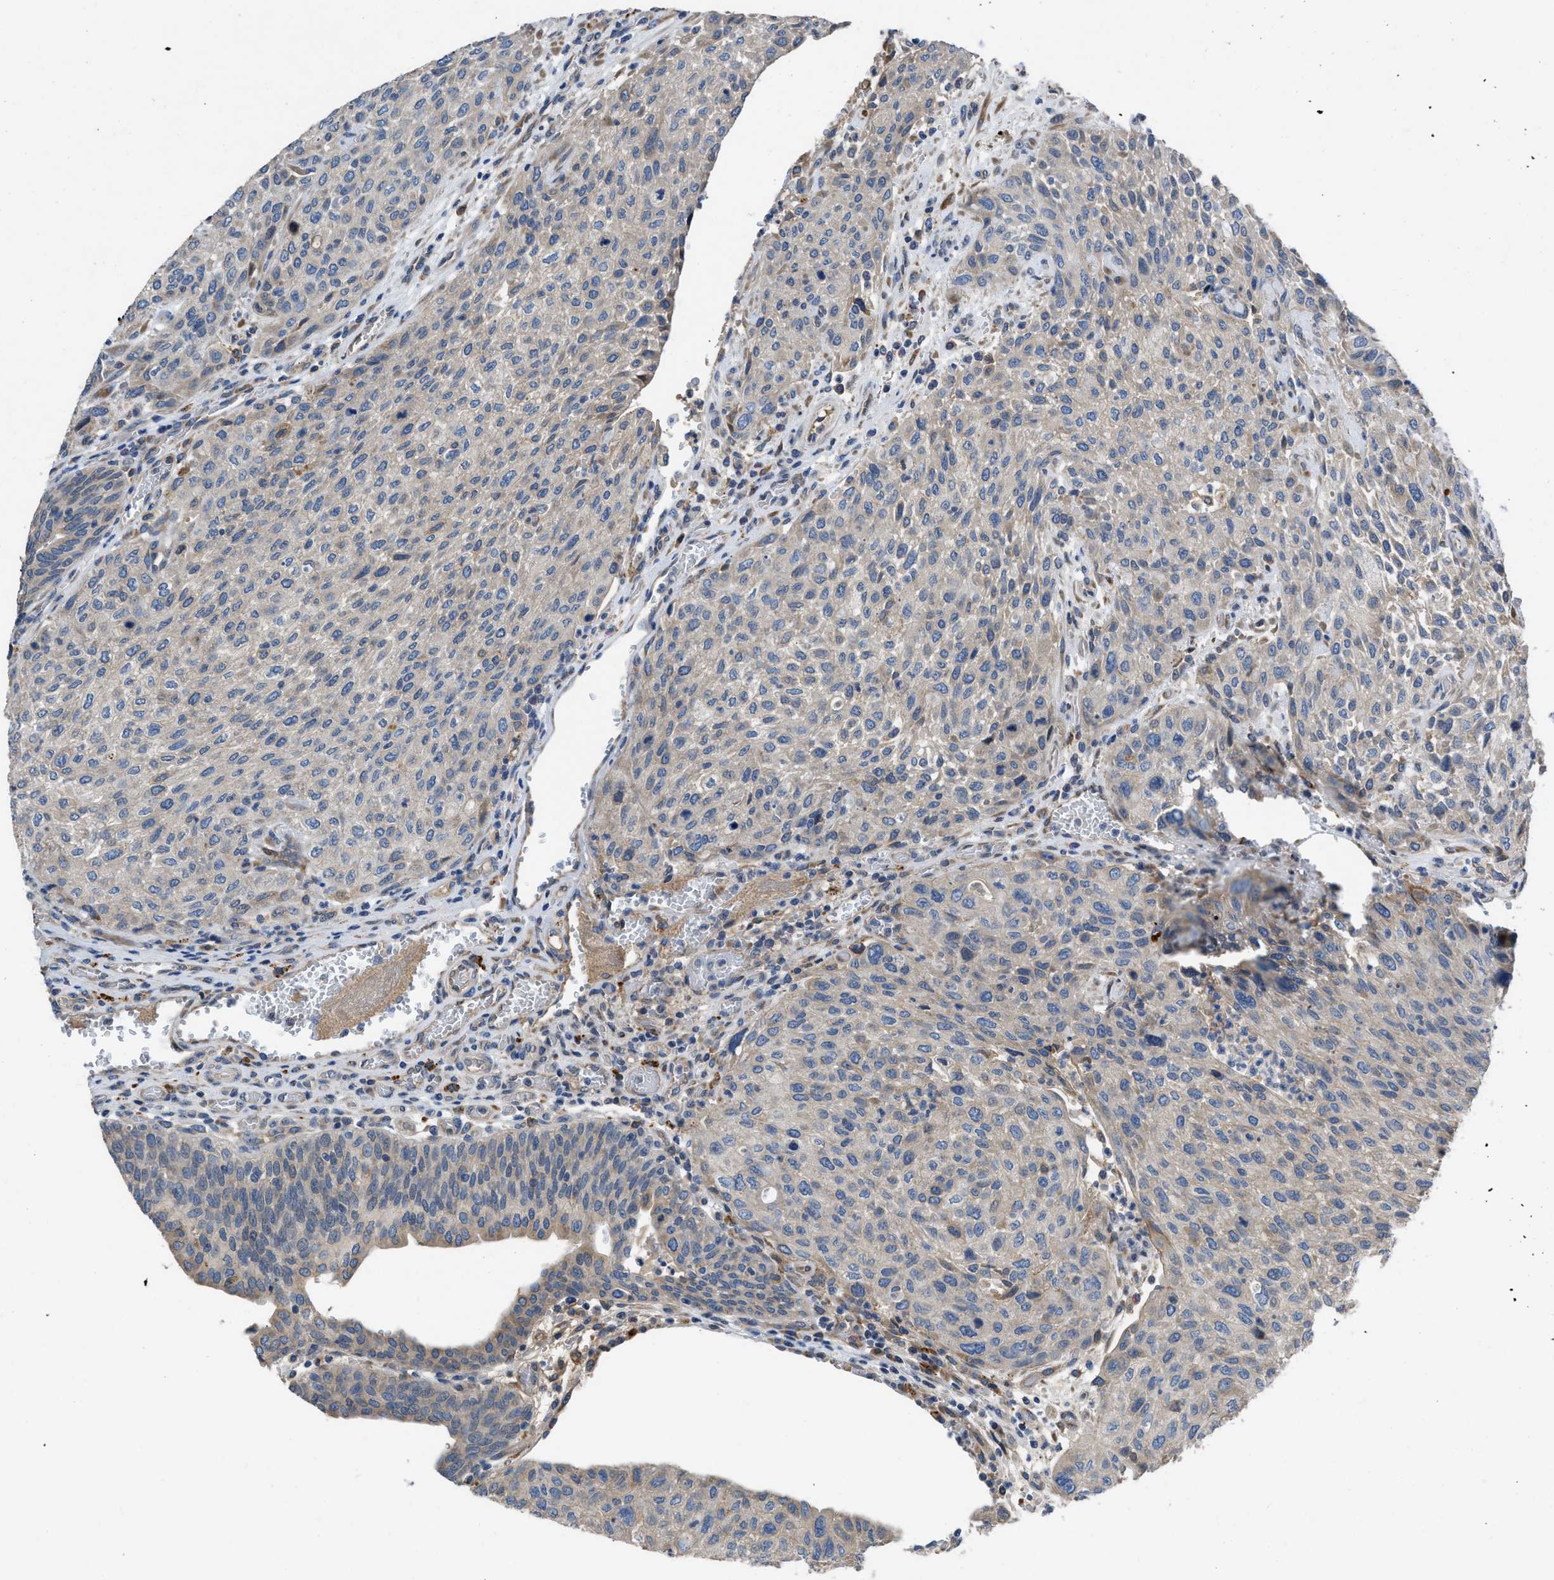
{"staining": {"intensity": "weak", "quantity": ">75%", "location": "cytoplasmic/membranous"}, "tissue": "urothelial cancer", "cell_type": "Tumor cells", "image_type": "cancer", "snomed": [{"axis": "morphology", "description": "Urothelial carcinoma, Low grade"}, {"axis": "morphology", "description": "Urothelial carcinoma, High grade"}, {"axis": "topography", "description": "Urinary bladder"}], "caption": "Urothelial cancer tissue reveals weak cytoplasmic/membranous positivity in approximately >75% of tumor cells", "gene": "GGCX", "patient": {"sex": "male", "age": 35}}